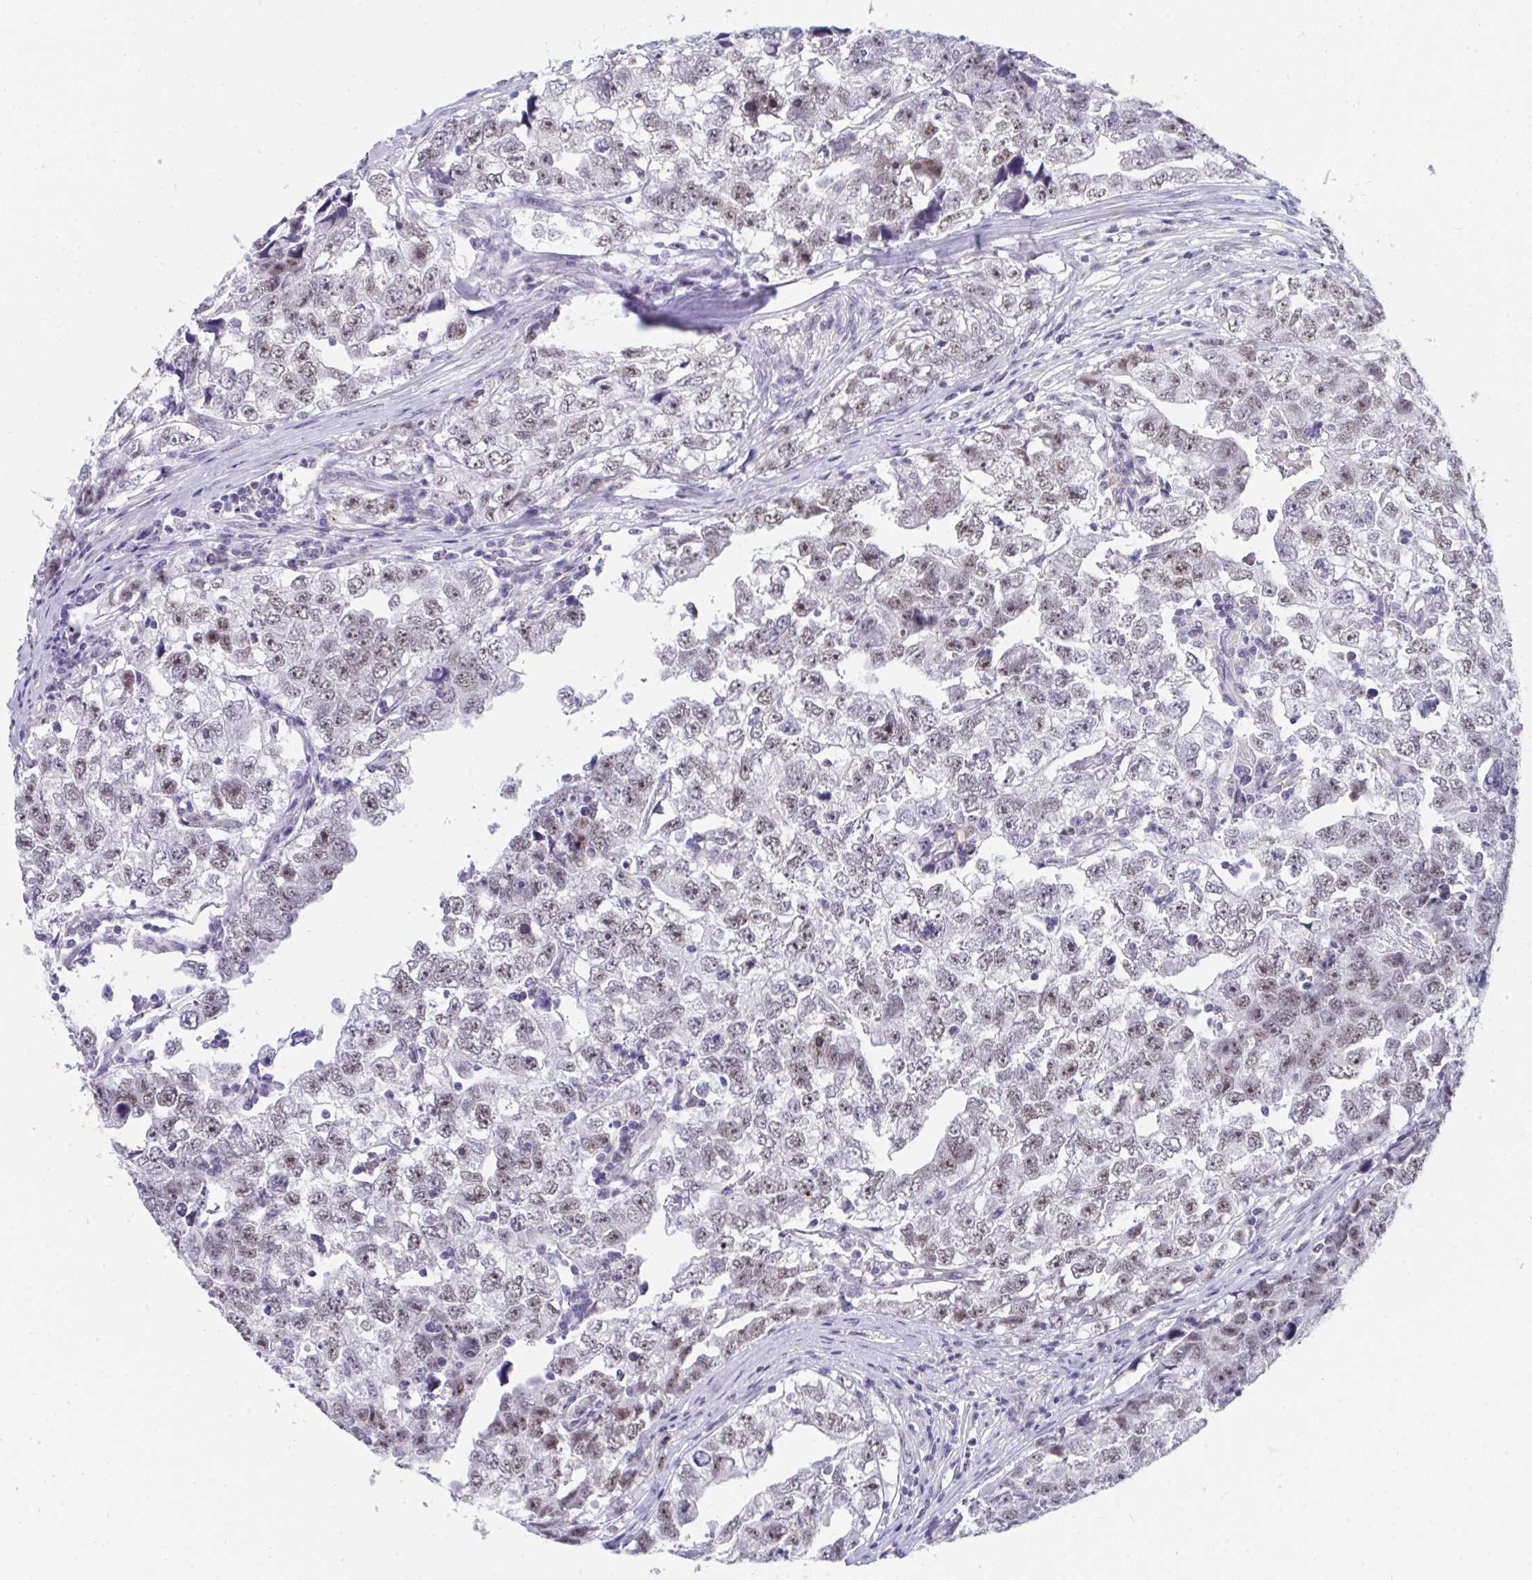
{"staining": {"intensity": "weak", "quantity": ">75%", "location": "nuclear"}, "tissue": "testis cancer", "cell_type": "Tumor cells", "image_type": "cancer", "snomed": [{"axis": "morphology", "description": "Carcinoma, Embryonal, NOS"}, {"axis": "topography", "description": "Testis"}], "caption": "About >75% of tumor cells in testis cancer demonstrate weak nuclear protein positivity as visualized by brown immunohistochemical staining.", "gene": "CDK13", "patient": {"sex": "male", "age": 22}}